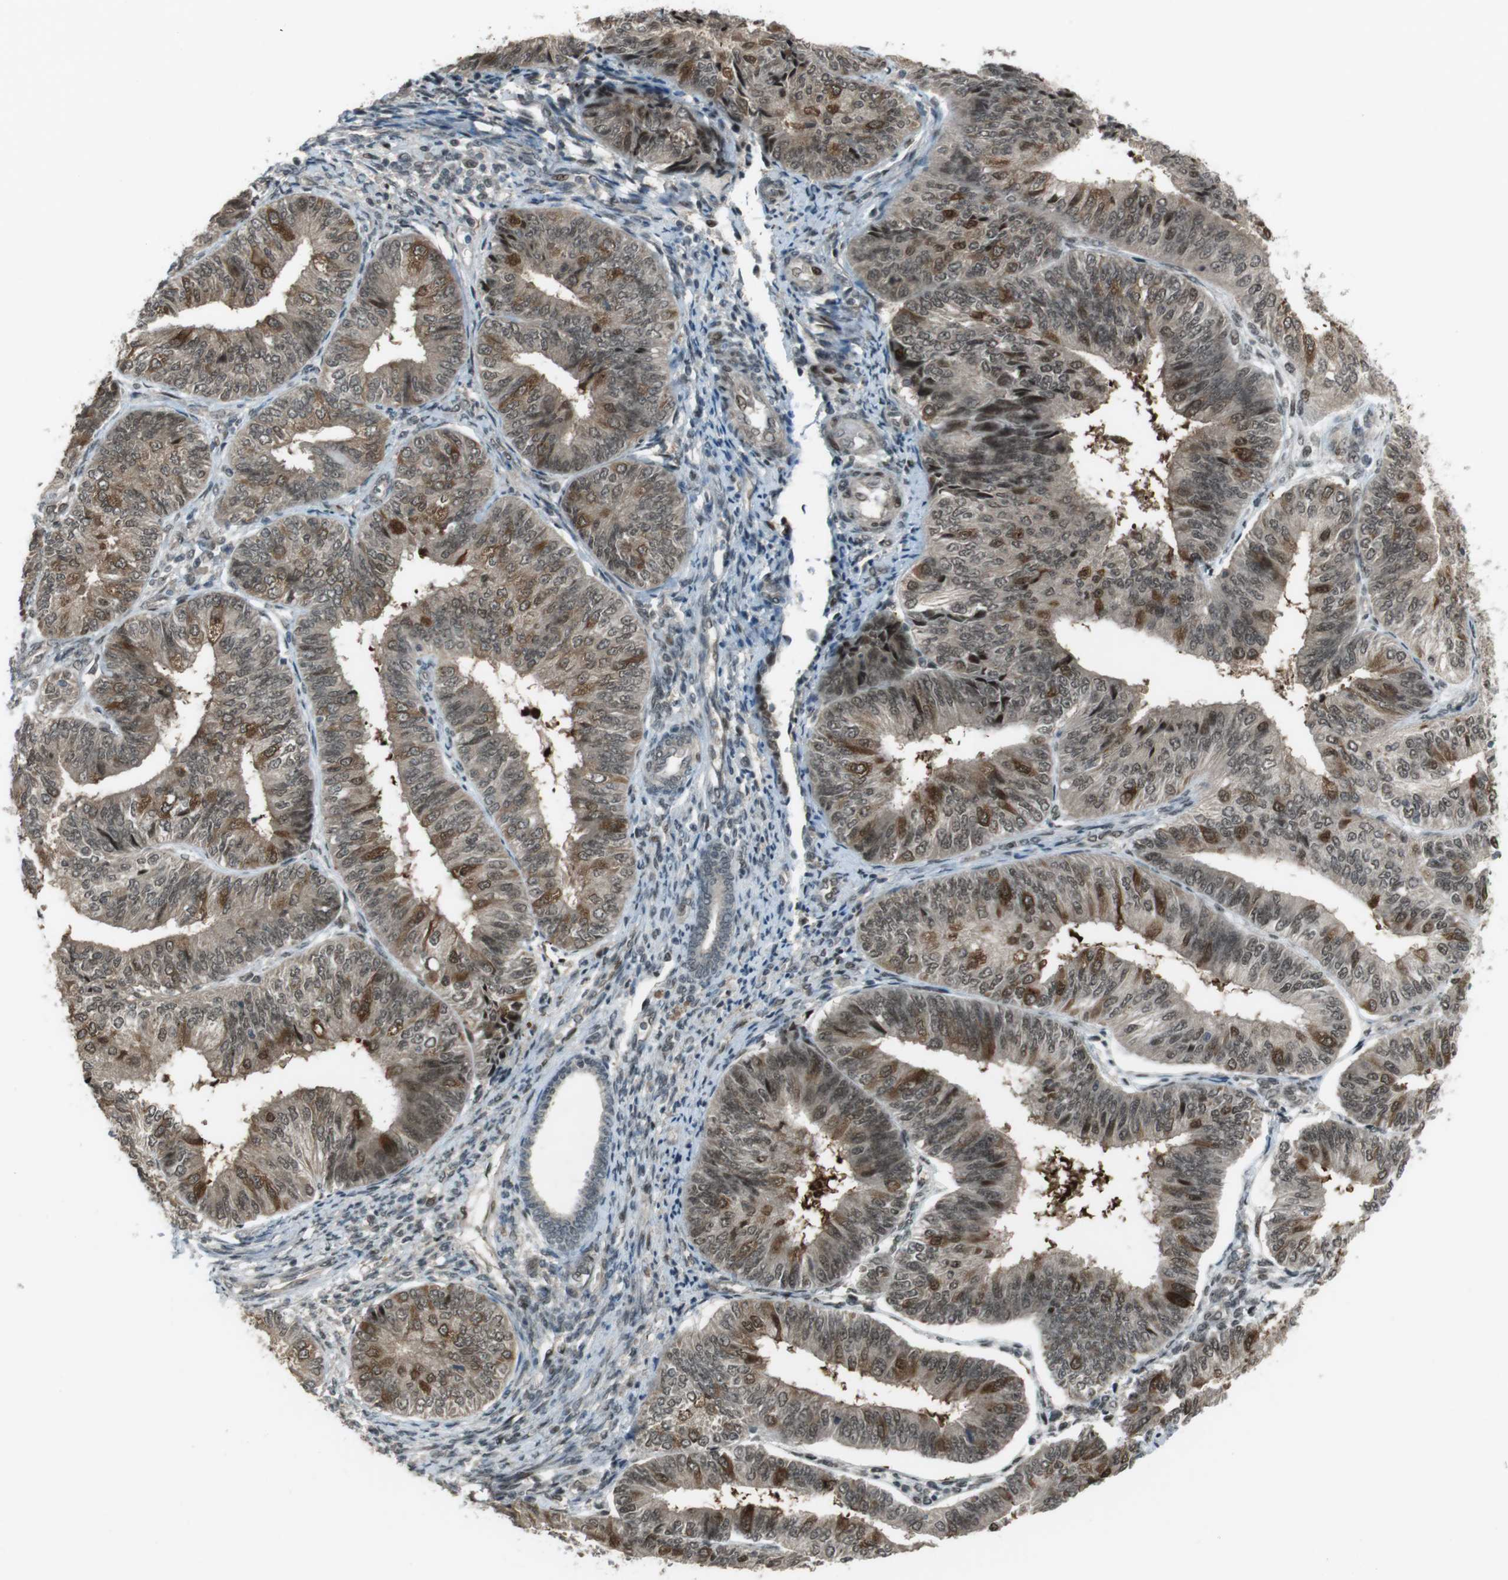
{"staining": {"intensity": "moderate", "quantity": ">75%", "location": "cytoplasmic/membranous,nuclear"}, "tissue": "endometrial cancer", "cell_type": "Tumor cells", "image_type": "cancer", "snomed": [{"axis": "morphology", "description": "Adenocarcinoma, NOS"}, {"axis": "topography", "description": "Endometrium"}], "caption": "Protein staining demonstrates moderate cytoplasmic/membranous and nuclear staining in approximately >75% of tumor cells in endometrial adenocarcinoma.", "gene": "SLITRK5", "patient": {"sex": "female", "age": 58}}